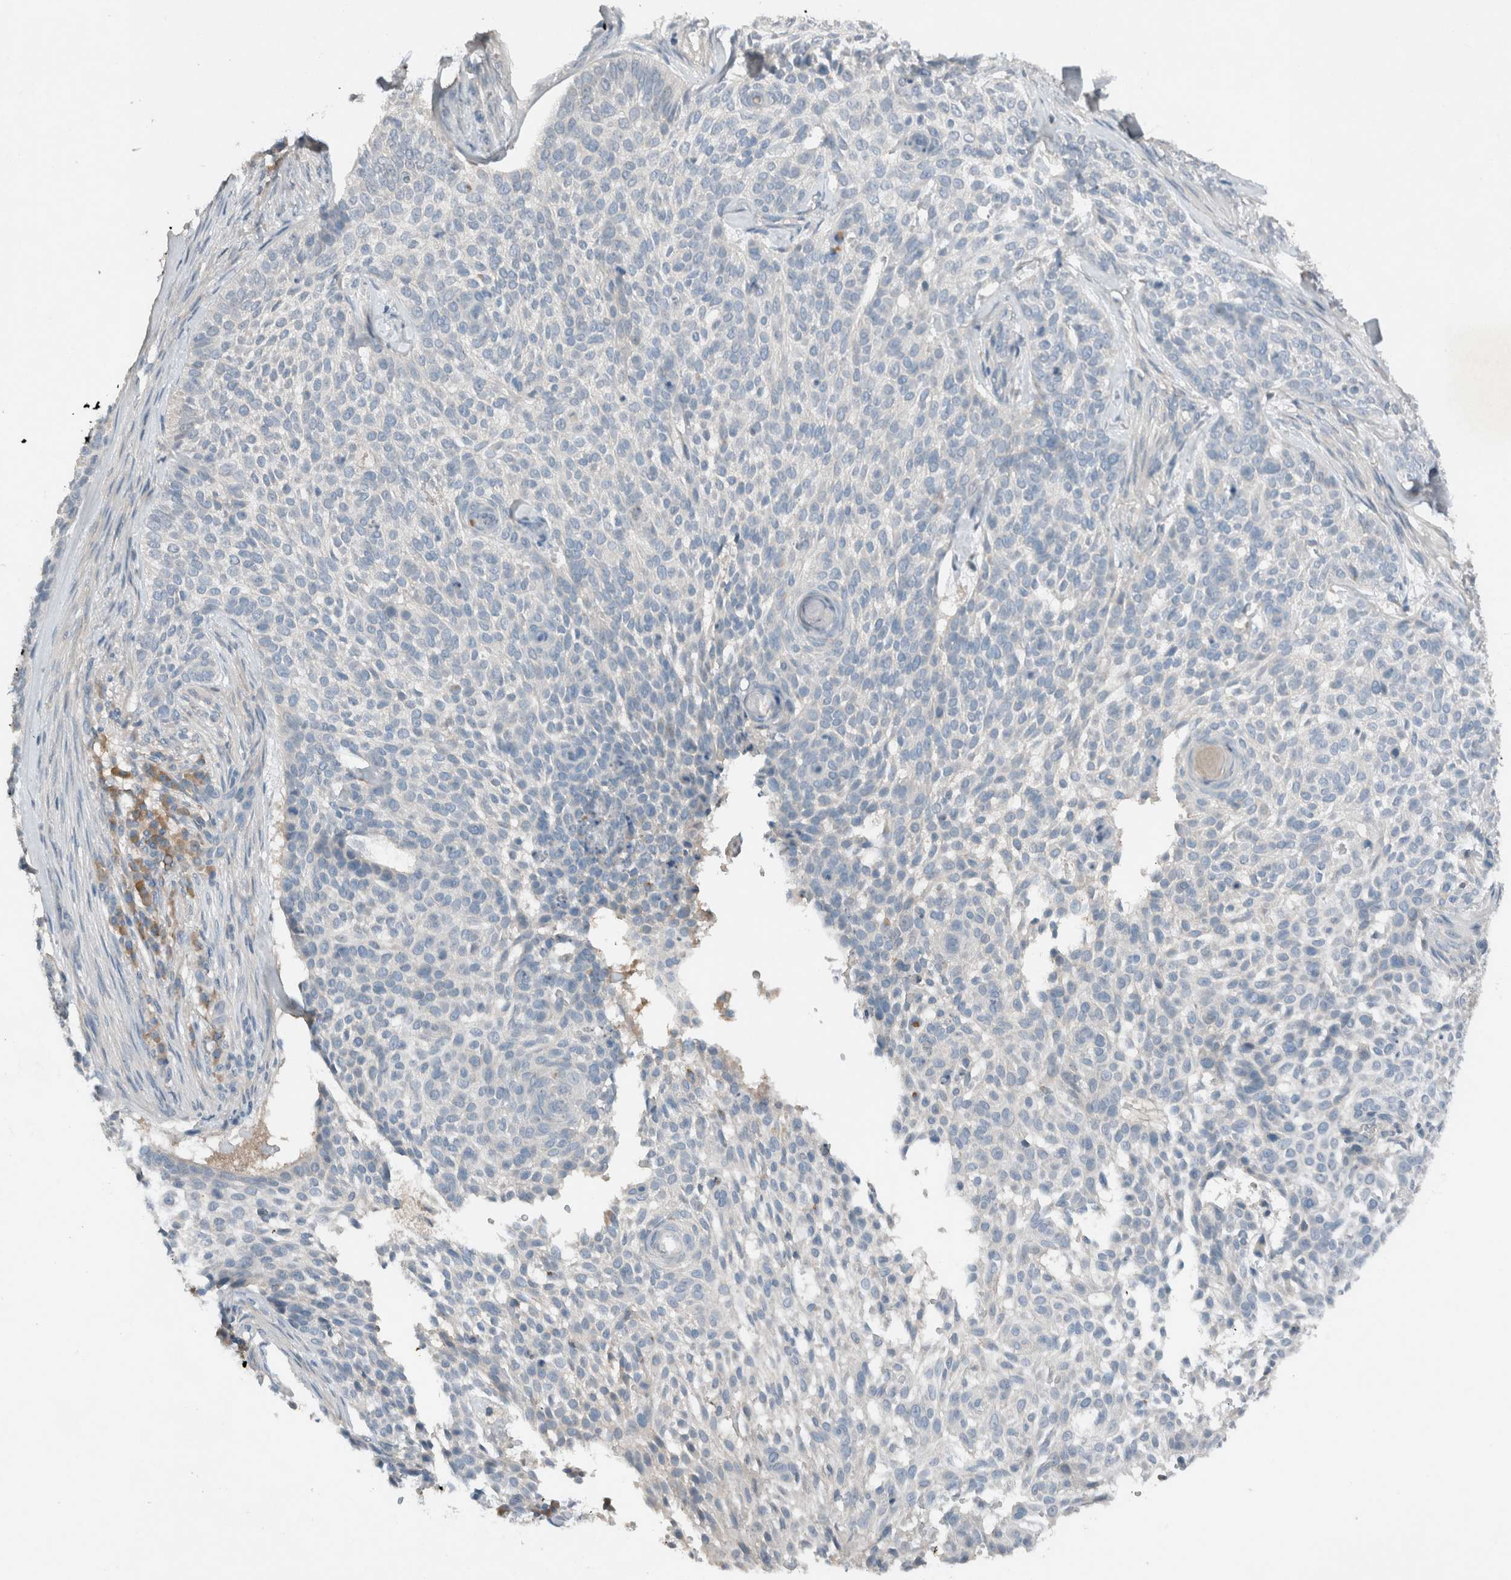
{"staining": {"intensity": "negative", "quantity": "none", "location": "none"}, "tissue": "skin cancer", "cell_type": "Tumor cells", "image_type": "cancer", "snomed": [{"axis": "morphology", "description": "Basal cell carcinoma"}, {"axis": "topography", "description": "Skin"}], "caption": "Tumor cells are negative for brown protein staining in skin cancer. Brightfield microscopy of immunohistochemistry (IHC) stained with DAB (3,3'-diaminobenzidine) (brown) and hematoxylin (blue), captured at high magnification.", "gene": "UGCG", "patient": {"sex": "female", "age": 64}}